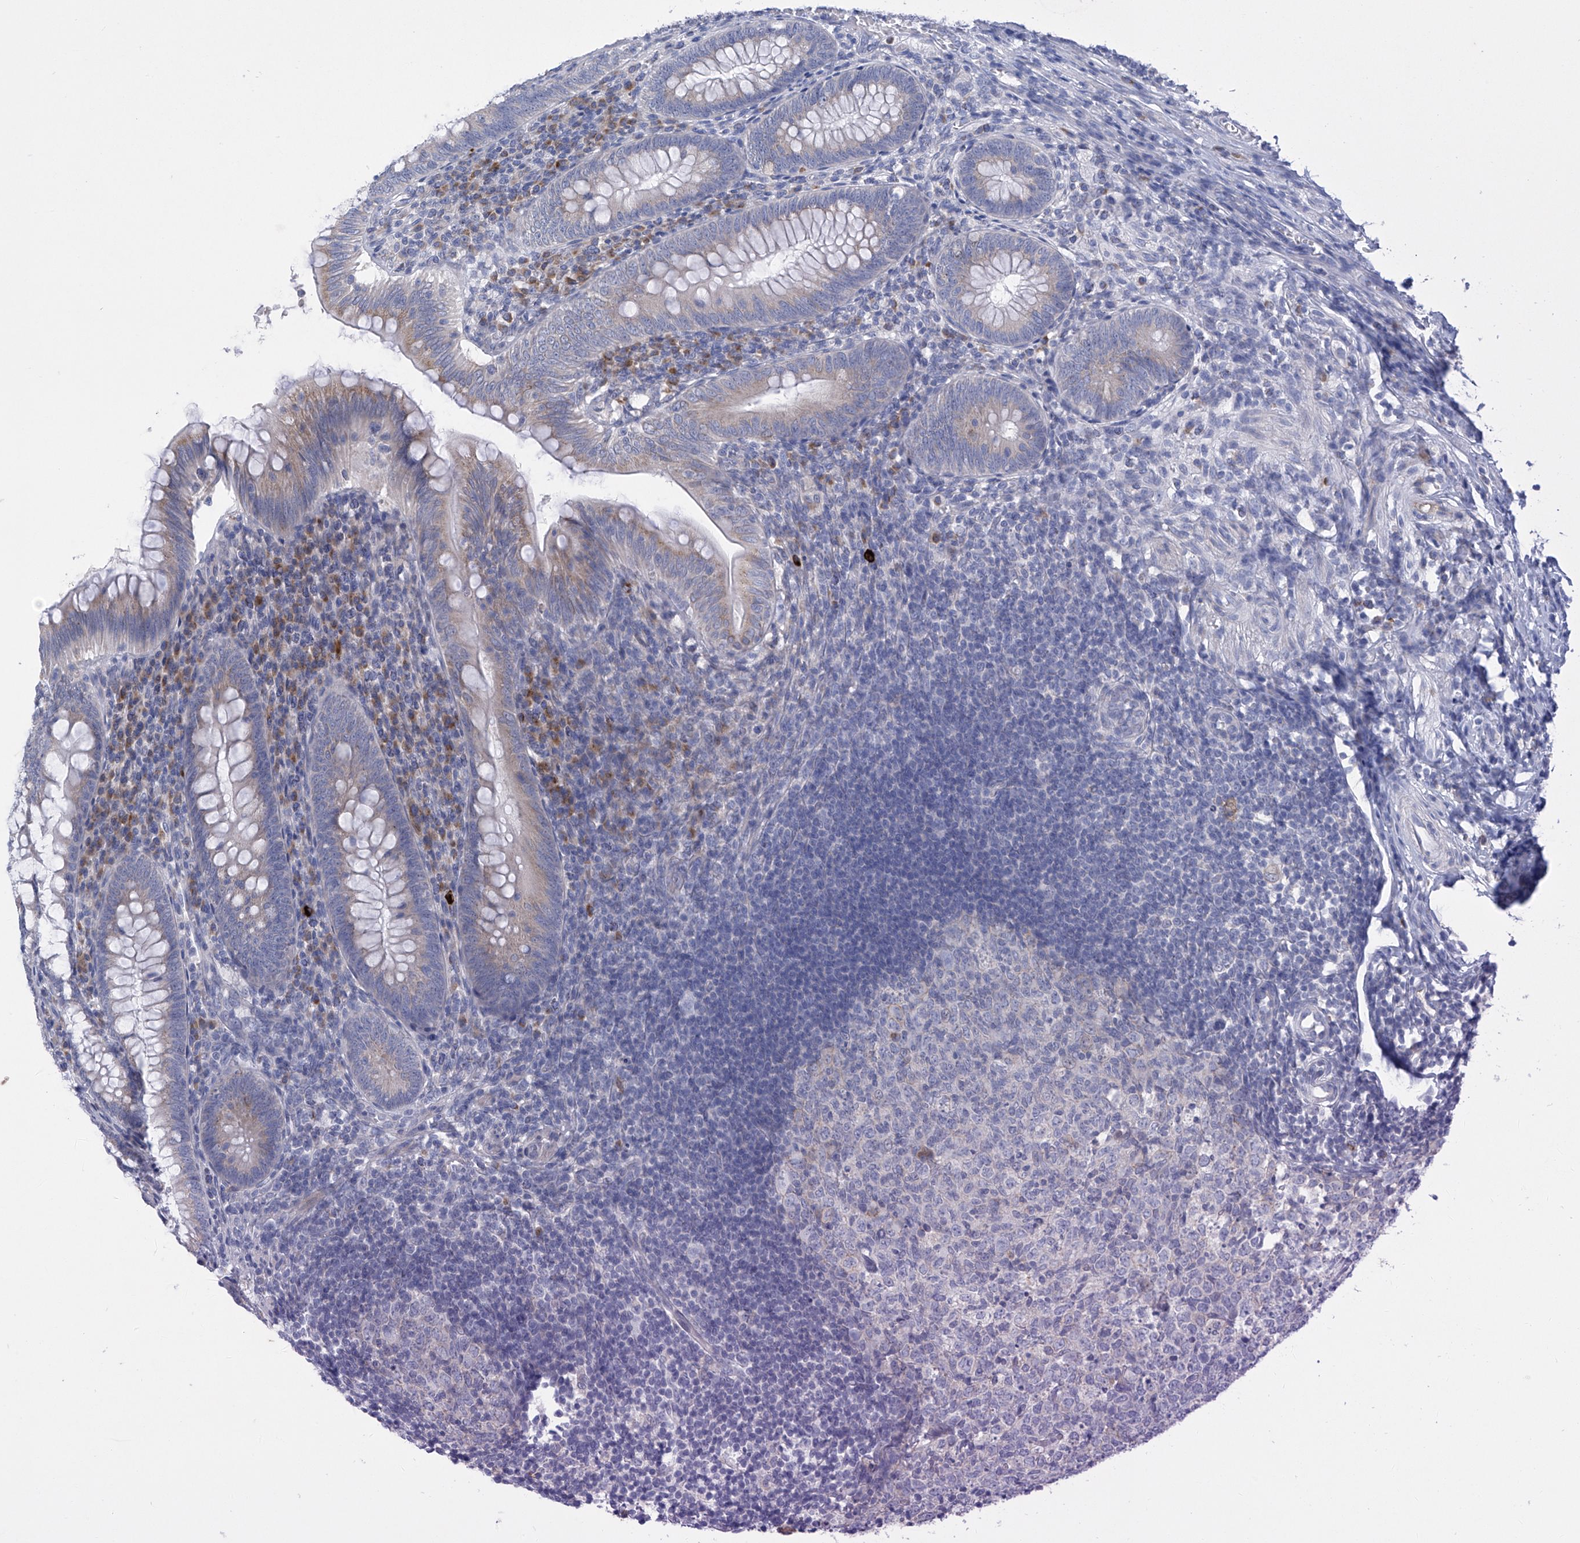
{"staining": {"intensity": "weak", "quantity": "25%-75%", "location": "cytoplasmic/membranous"}, "tissue": "appendix", "cell_type": "Glandular cells", "image_type": "normal", "snomed": [{"axis": "morphology", "description": "Normal tissue, NOS"}, {"axis": "topography", "description": "Appendix"}], "caption": "Immunohistochemistry micrograph of normal appendix: human appendix stained using IHC displays low levels of weak protein expression localized specifically in the cytoplasmic/membranous of glandular cells, appearing as a cytoplasmic/membranous brown color.", "gene": "SLCO4A1", "patient": {"sex": "male", "age": 14}}